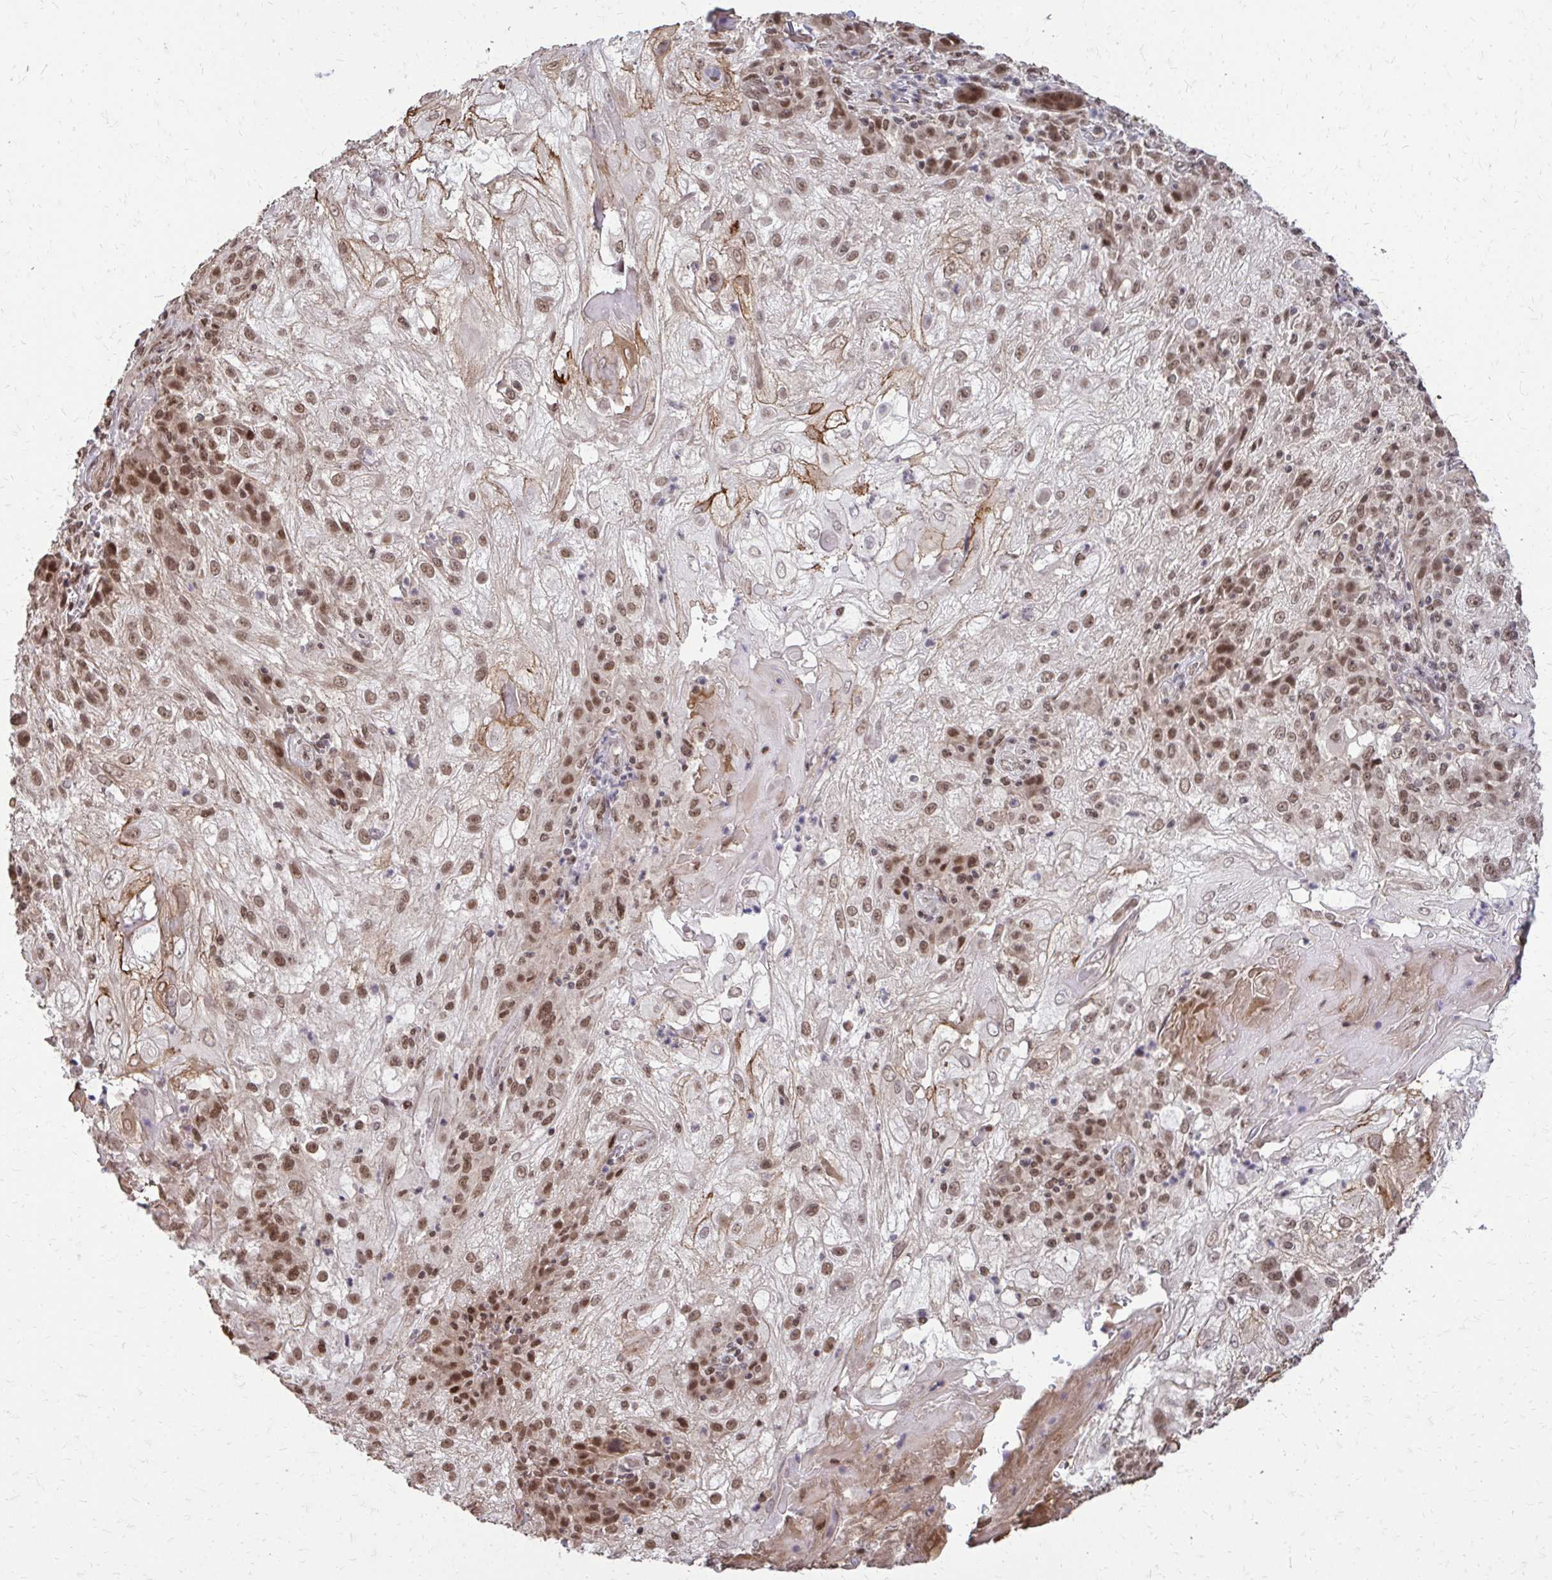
{"staining": {"intensity": "moderate", "quantity": ">75%", "location": "nuclear"}, "tissue": "skin cancer", "cell_type": "Tumor cells", "image_type": "cancer", "snomed": [{"axis": "morphology", "description": "Normal tissue, NOS"}, {"axis": "morphology", "description": "Squamous cell carcinoma, NOS"}, {"axis": "topography", "description": "Skin"}], "caption": "Immunohistochemical staining of skin cancer displays medium levels of moderate nuclear protein positivity in approximately >75% of tumor cells. (DAB (3,3'-diaminobenzidine) IHC, brown staining for protein, blue staining for nuclei).", "gene": "SS18", "patient": {"sex": "female", "age": 83}}